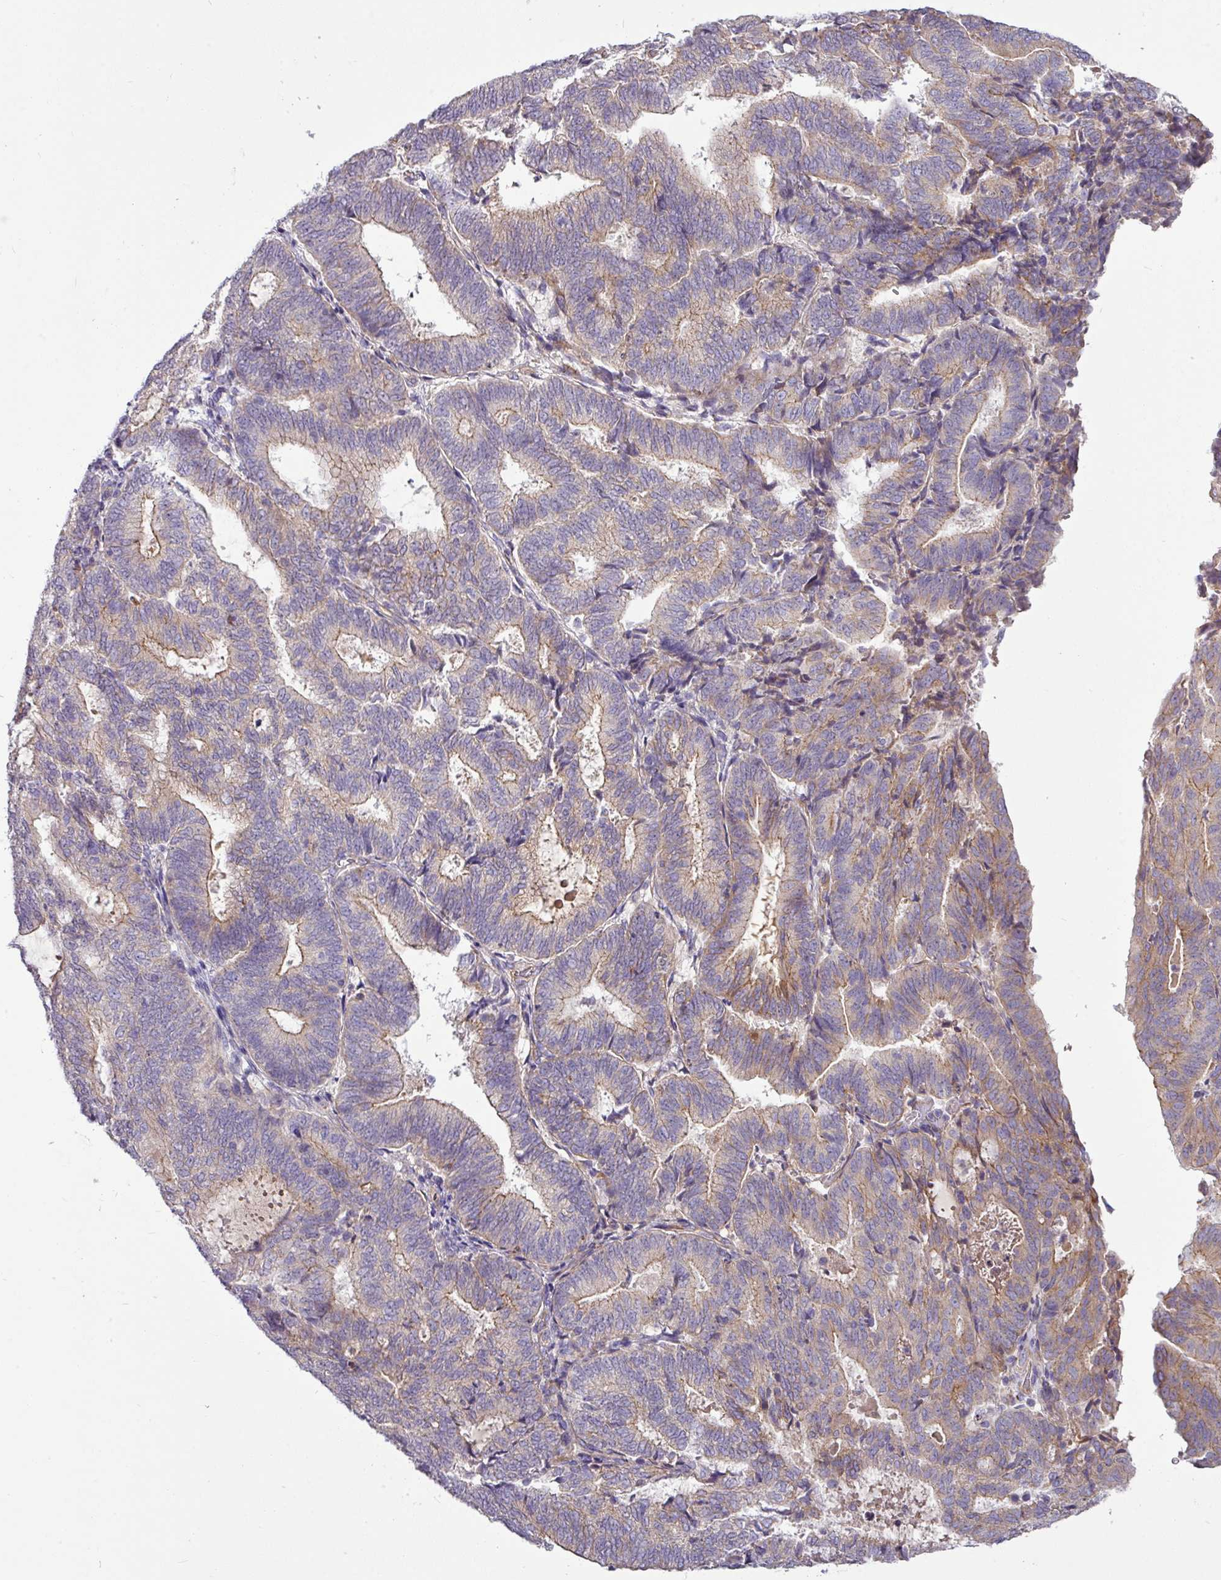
{"staining": {"intensity": "weak", "quantity": "25%-75%", "location": "cytoplasmic/membranous"}, "tissue": "endometrial cancer", "cell_type": "Tumor cells", "image_type": "cancer", "snomed": [{"axis": "morphology", "description": "Adenocarcinoma, NOS"}, {"axis": "topography", "description": "Endometrium"}], "caption": "About 25%-75% of tumor cells in adenocarcinoma (endometrial) display weak cytoplasmic/membranous protein expression as visualized by brown immunohistochemical staining.", "gene": "GAN", "patient": {"sex": "female", "age": 70}}